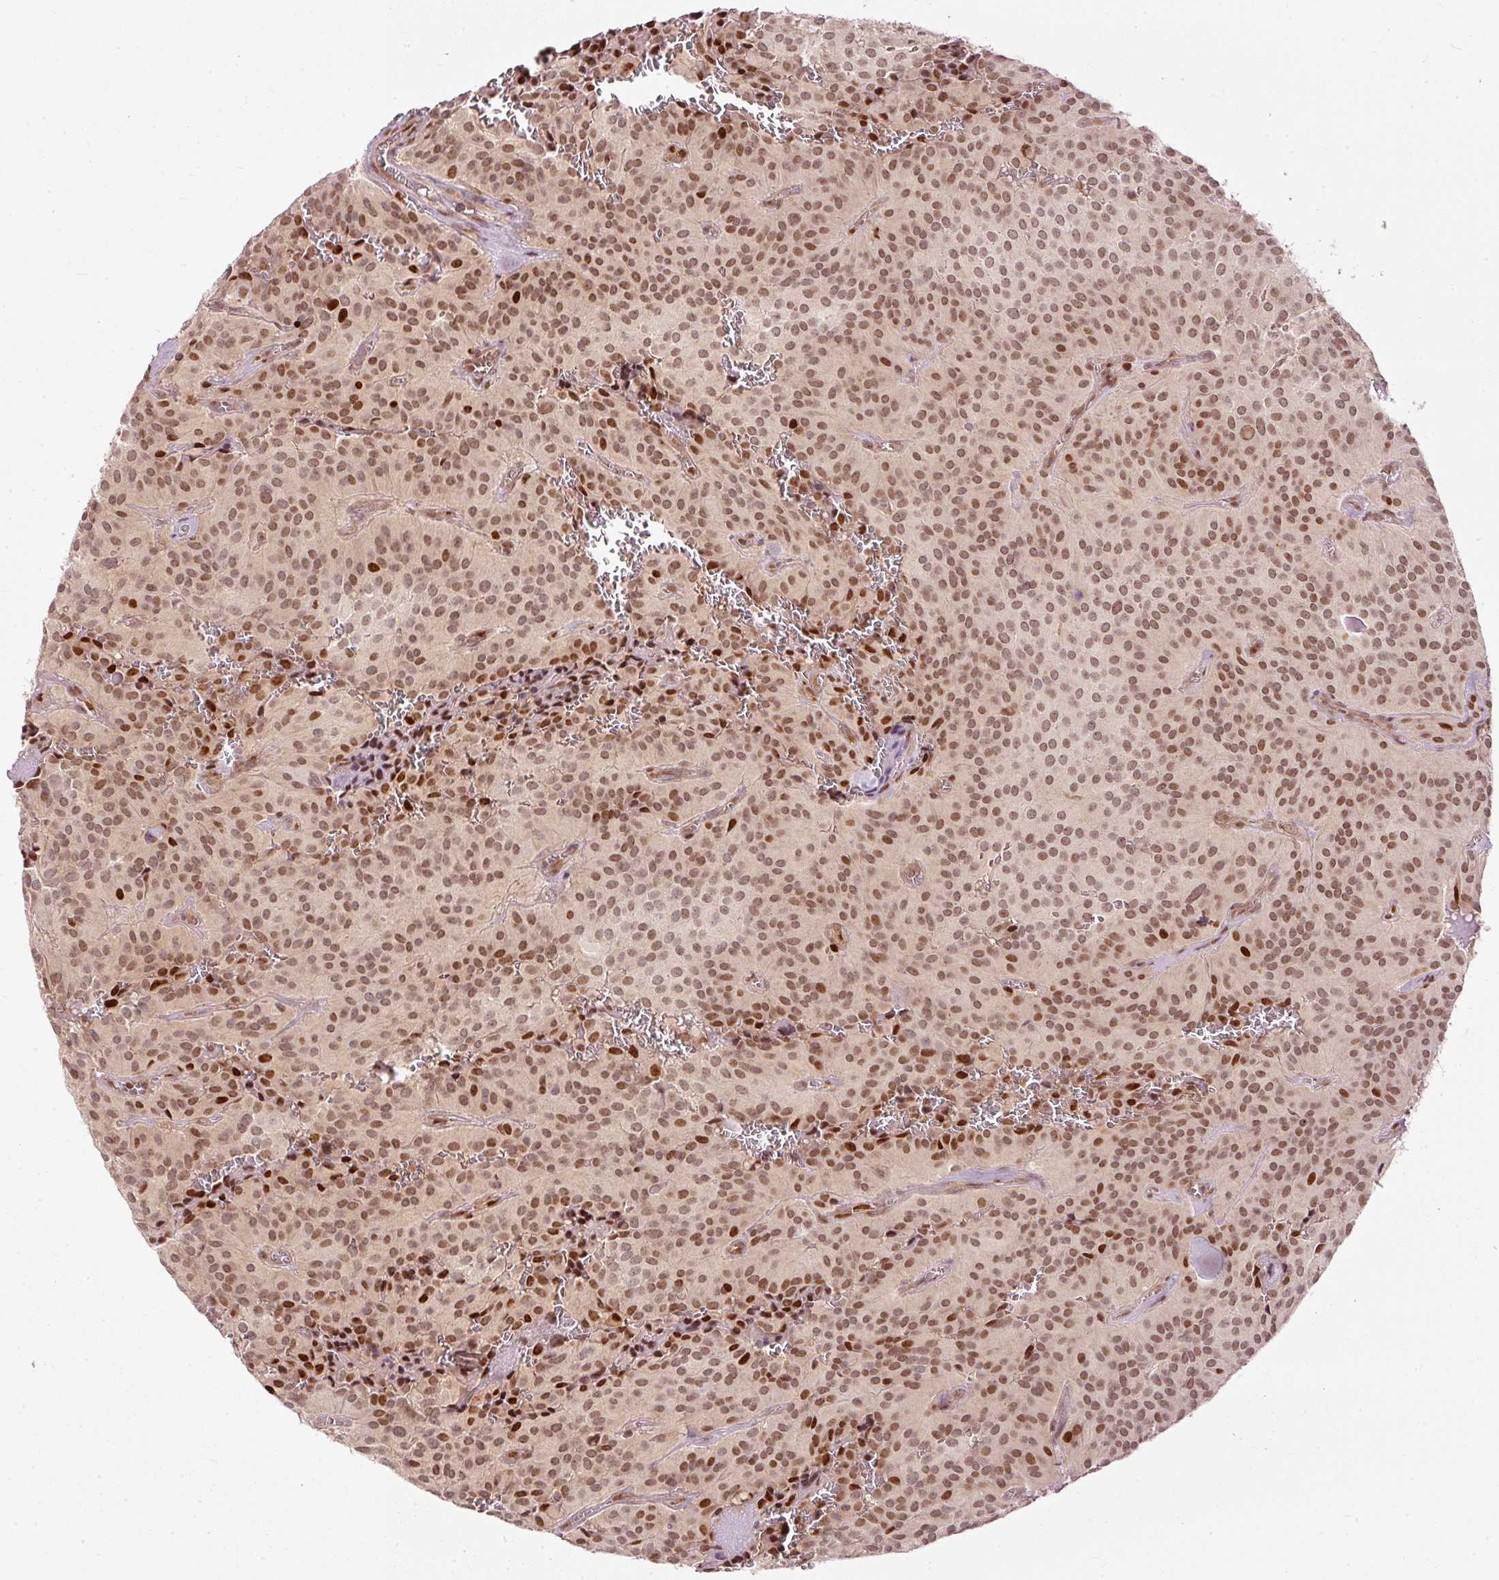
{"staining": {"intensity": "strong", "quantity": ">75%", "location": "nuclear"}, "tissue": "glioma", "cell_type": "Tumor cells", "image_type": "cancer", "snomed": [{"axis": "morphology", "description": "Glioma, malignant, Low grade"}, {"axis": "topography", "description": "Brain"}], "caption": "This photomicrograph reveals immunohistochemistry (IHC) staining of human glioma, with high strong nuclear staining in about >75% of tumor cells.", "gene": "ZNF778", "patient": {"sex": "male", "age": 42}}